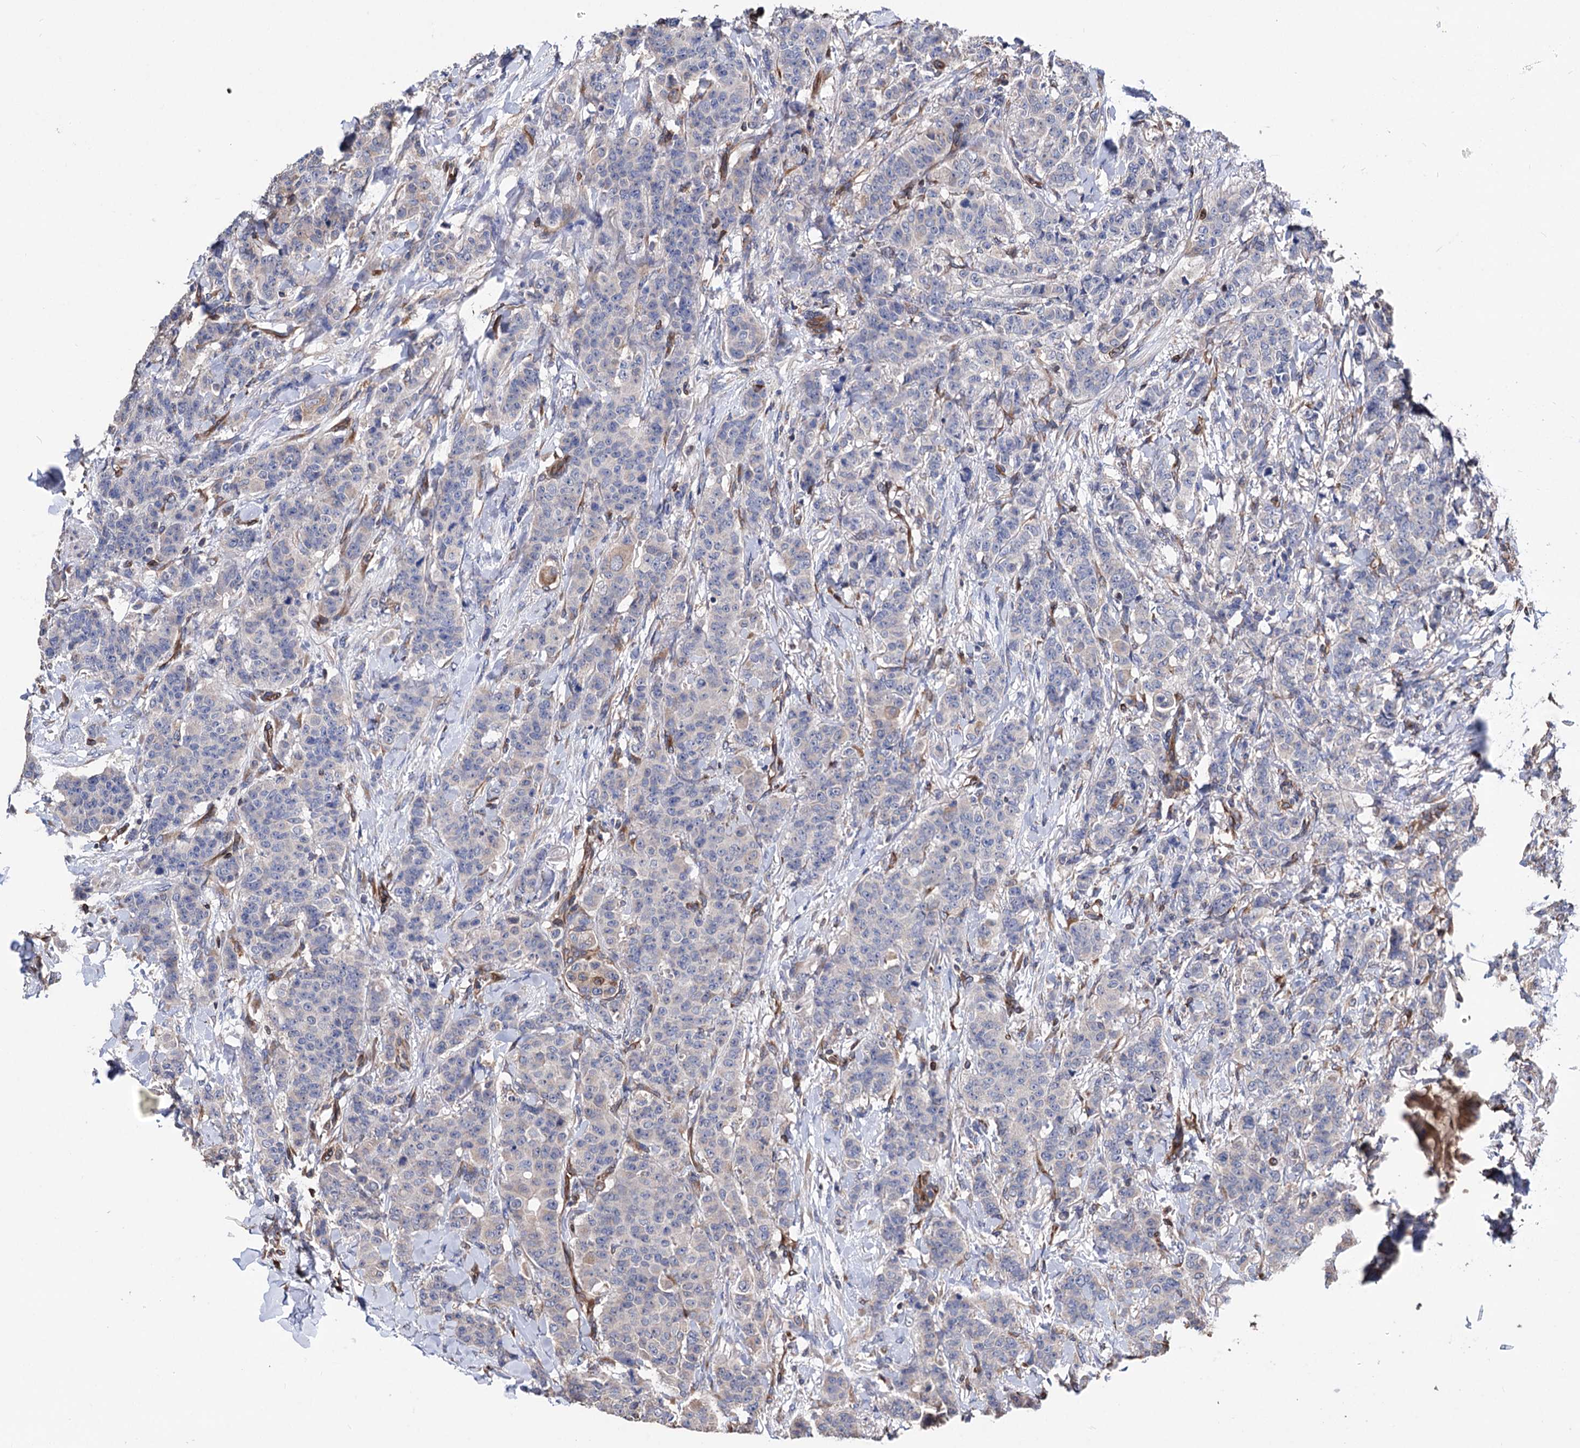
{"staining": {"intensity": "negative", "quantity": "none", "location": "none"}, "tissue": "breast cancer", "cell_type": "Tumor cells", "image_type": "cancer", "snomed": [{"axis": "morphology", "description": "Duct carcinoma"}, {"axis": "topography", "description": "Breast"}], "caption": "Immunohistochemistry (IHC) photomicrograph of neoplastic tissue: breast cancer (infiltrating ductal carcinoma) stained with DAB (3,3'-diaminobenzidine) reveals no significant protein staining in tumor cells. Brightfield microscopy of IHC stained with DAB (3,3'-diaminobenzidine) (brown) and hematoxylin (blue), captured at high magnification.", "gene": "STING1", "patient": {"sex": "female", "age": 40}}